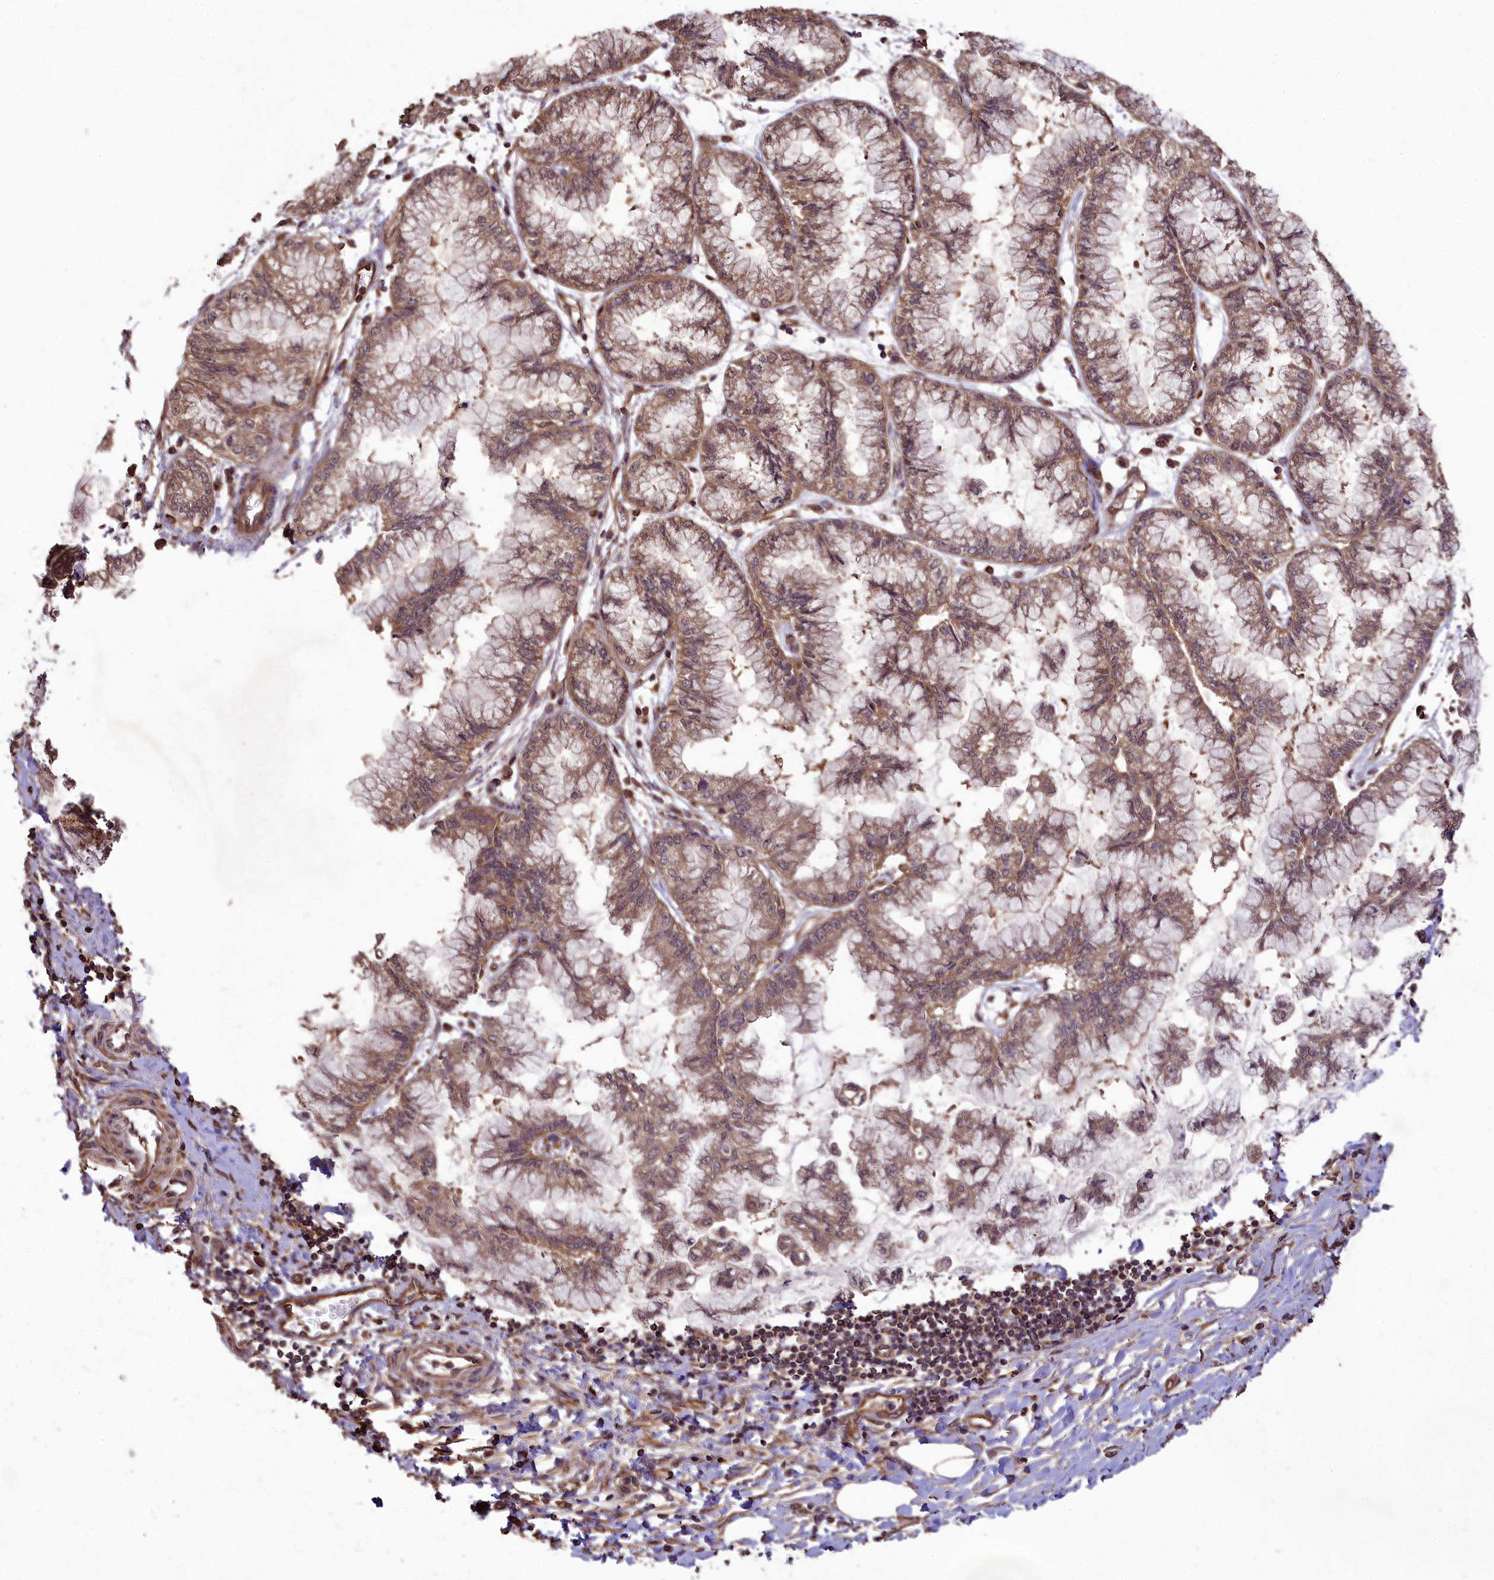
{"staining": {"intensity": "moderate", "quantity": ">75%", "location": "cytoplasmic/membranous"}, "tissue": "pancreatic cancer", "cell_type": "Tumor cells", "image_type": "cancer", "snomed": [{"axis": "morphology", "description": "Adenocarcinoma, NOS"}, {"axis": "topography", "description": "Pancreas"}], "caption": "Adenocarcinoma (pancreatic) stained with immunohistochemistry exhibits moderate cytoplasmic/membranous expression in approximately >75% of tumor cells. (DAB IHC with brightfield microscopy, high magnification).", "gene": "TTLL10", "patient": {"sex": "male", "age": 73}}